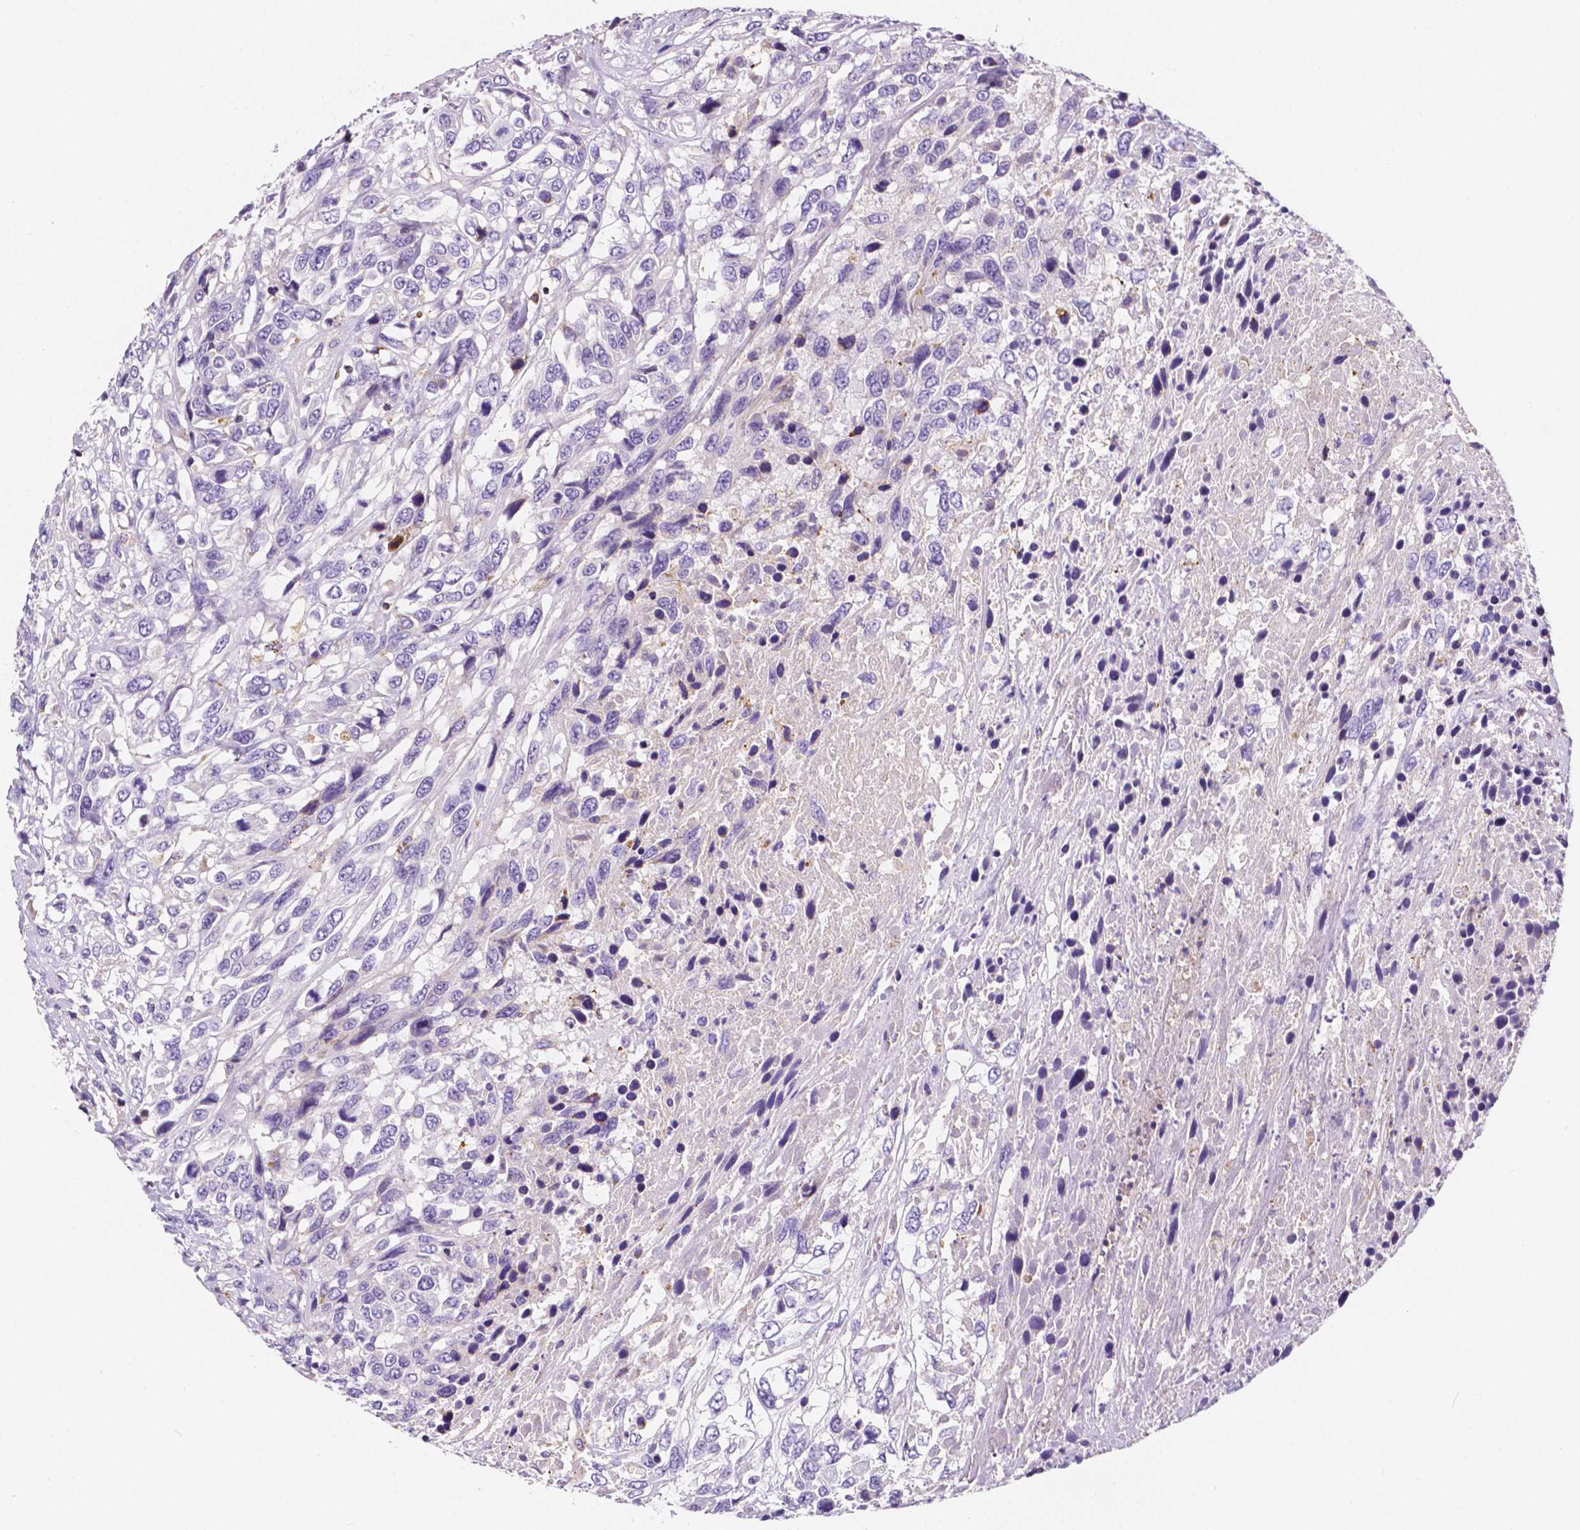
{"staining": {"intensity": "negative", "quantity": "none", "location": "none"}, "tissue": "urothelial cancer", "cell_type": "Tumor cells", "image_type": "cancer", "snomed": [{"axis": "morphology", "description": "Urothelial carcinoma, High grade"}, {"axis": "topography", "description": "Urinary bladder"}], "caption": "High power microscopy micrograph of an immunohistochemistry (IHC) histopathology image of urothelial carcinoma (high-grade), revealing no significant expression in tumor cells.", "gene": "GABRD", "patient": {"sex": "female", "age": 70}}